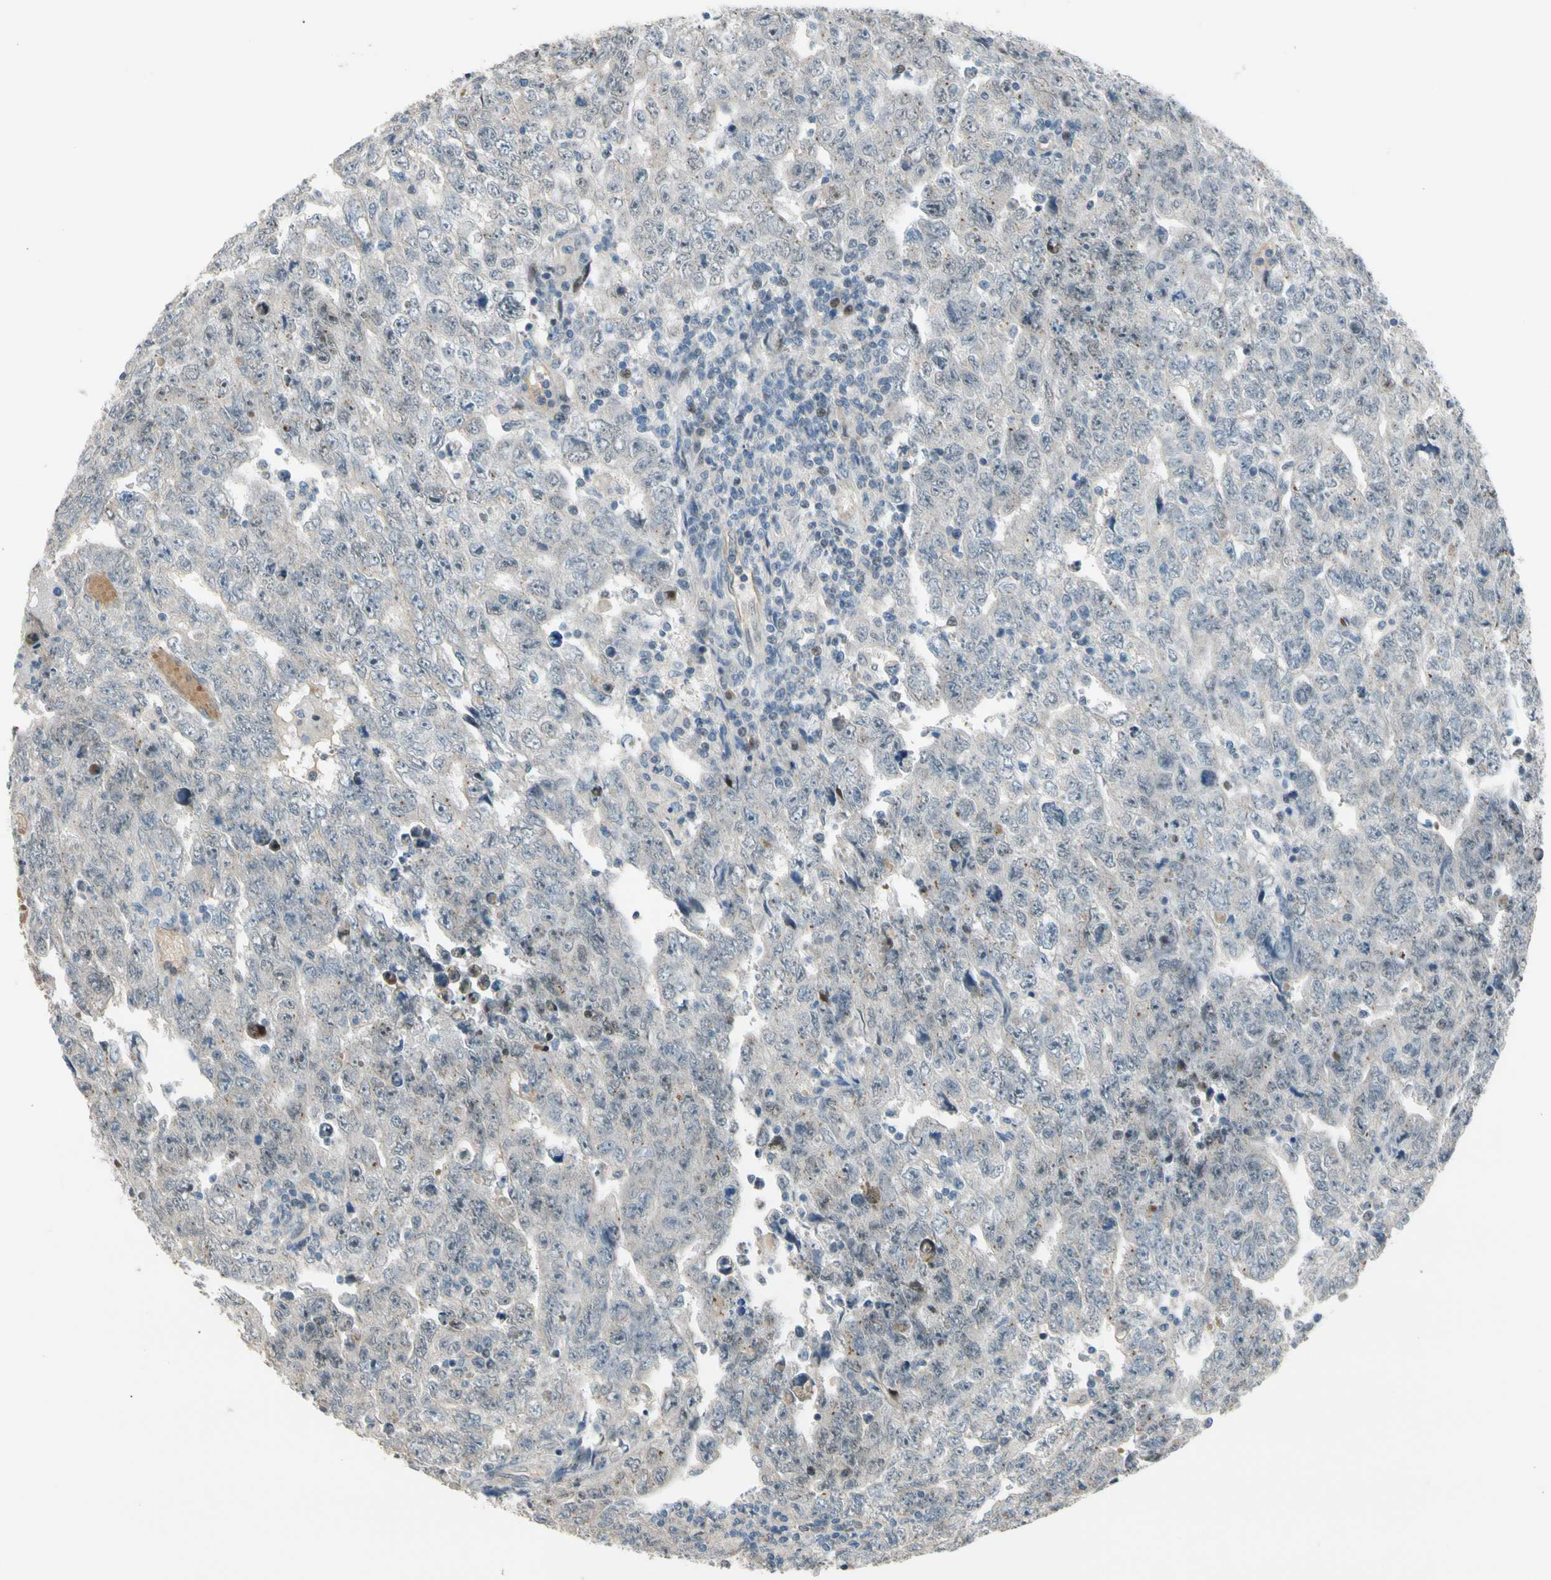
{"staining": {"intensity": "negative", "quantity": "none", "location": "none"}, "tissue": "testis cancer", "cell_type": "Tumor cells", "image_type": "cancer", "snomed": [{"axis": "morphology", "description": "Carcinoma, Embryonal, NOS"}, {"axis": "topography", "description": "Testis"}], "caption": "Tumor cells are negative for protein expression in human testis cancer.", "gene": "ZNF184", "patient": {"sex": "male", "age": 28}}